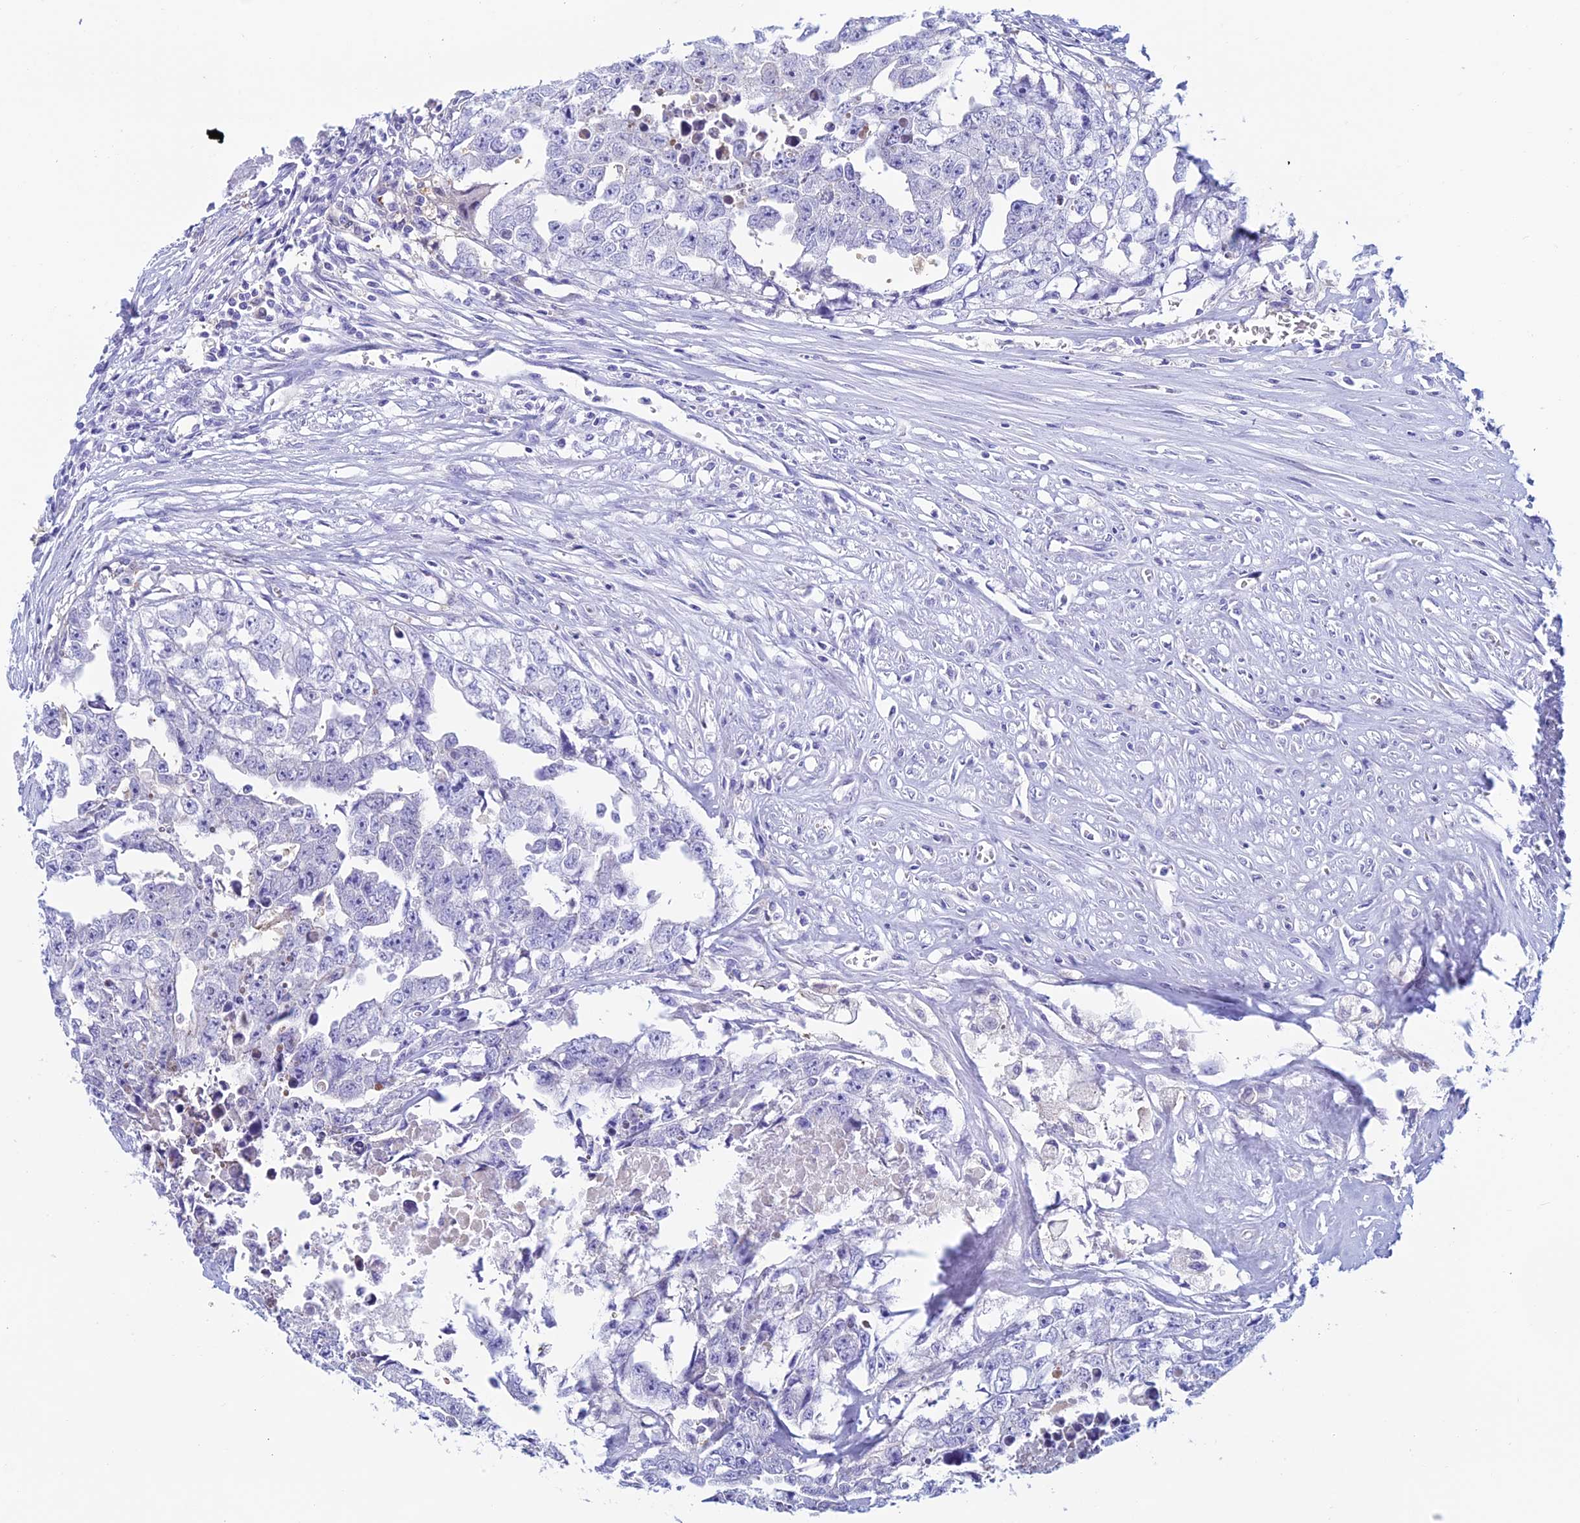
{"staining": {"intensity": "negative", "quantity": "none", "location": "none"}, "tissue": "testis cancer", "cell_type": "Tumor cells", "image_type": "cancer", "snomed": [{"axis": "morphology", "description": "Seminoma, NOS"}, {"axis": "morphology", "description": "Carcinoma, Embryonal, NOS"}, {"axis": "topography", "description": "Testis"}], "caption": "There is no significant staining in tumor cells of testis cancer (seminoma). (Brightfield microscopy of DAB IHC at high magnification).", "gene": "KCNK17", "patient": {"sex": "male", "age": 43}}